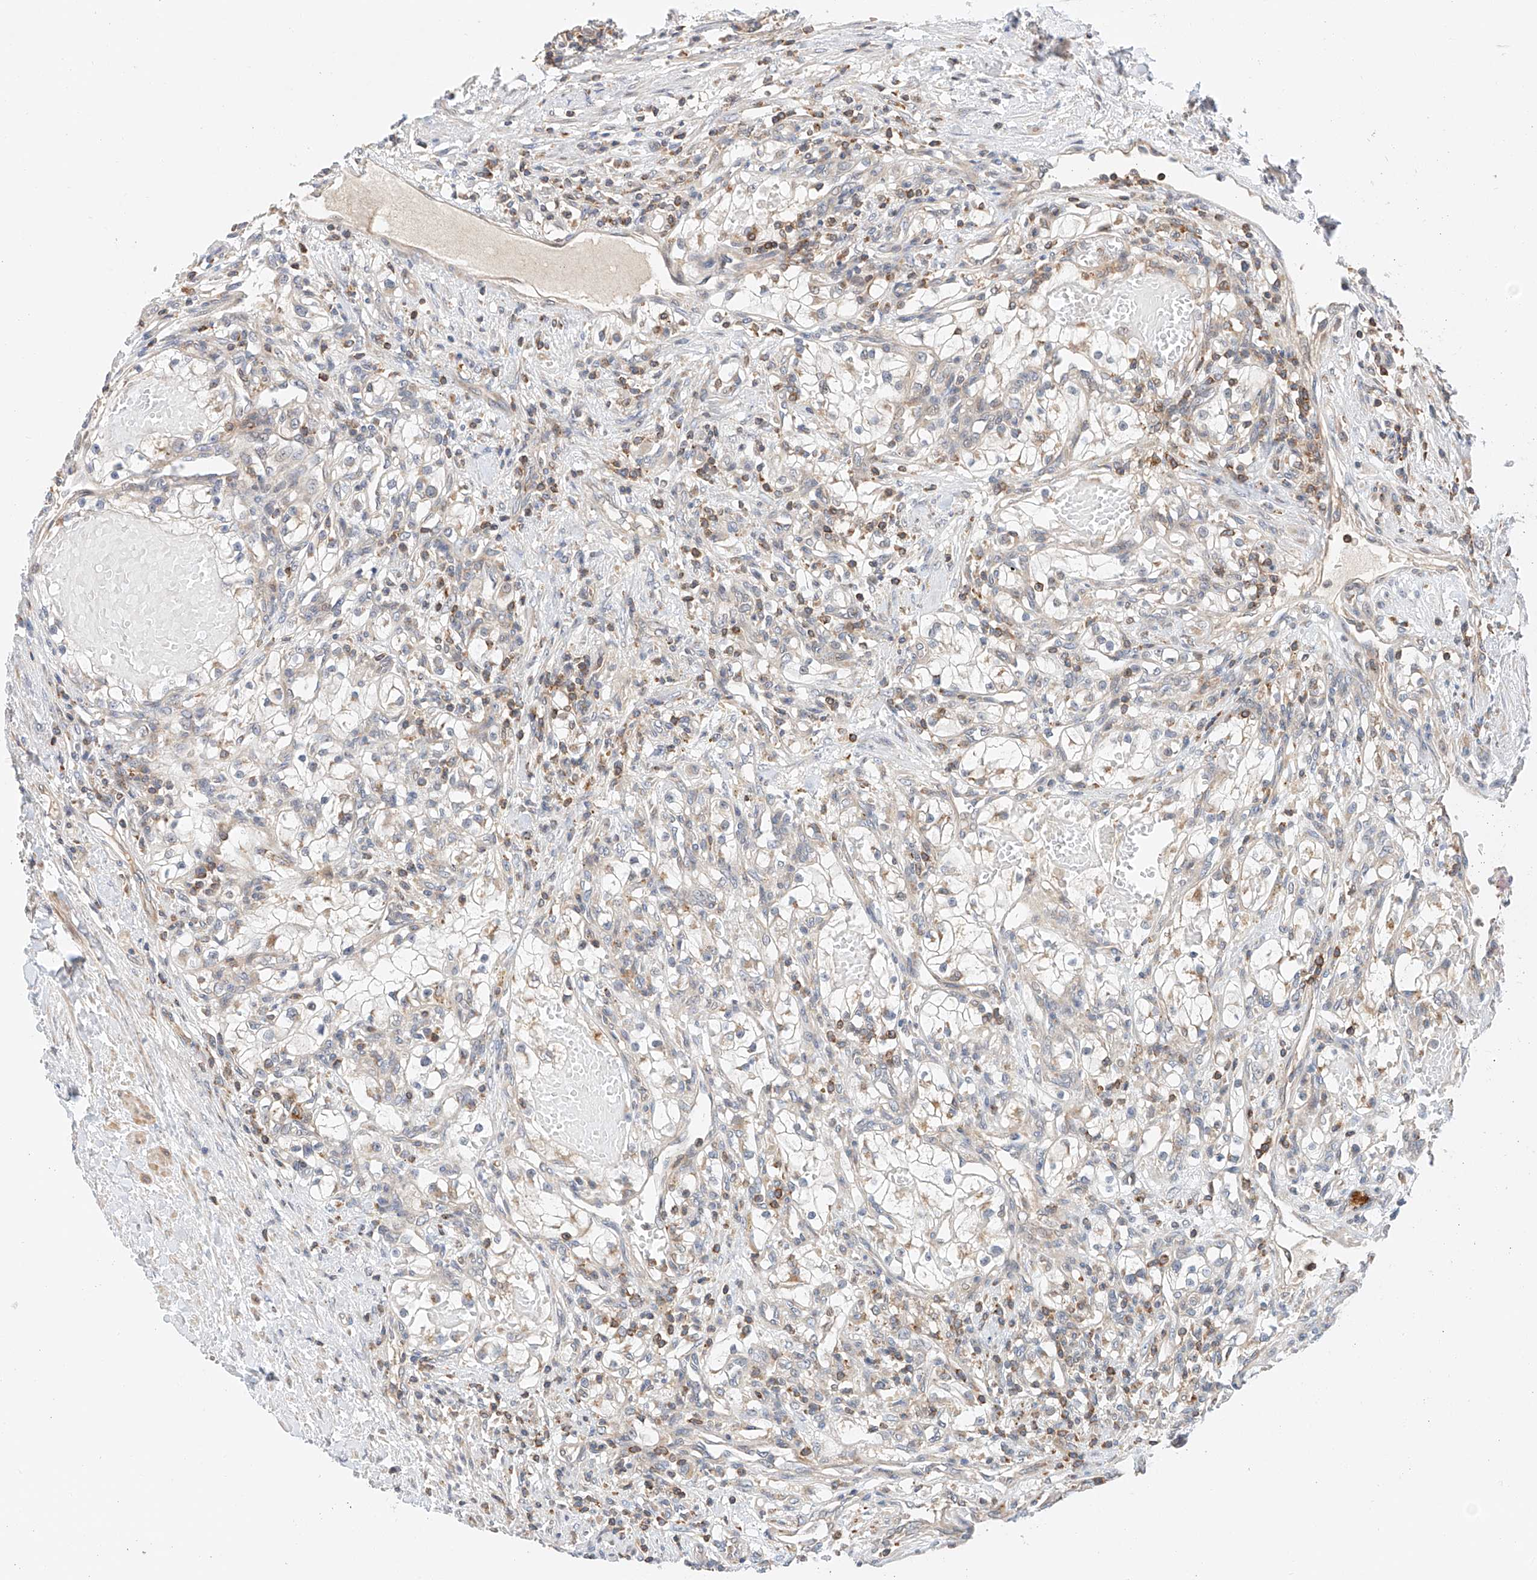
{"staining": {"intensity": "negative", "quantity": "none", "location": "none"}, "tissue": "renal cancer", "cell_type": "Tumor cells", "image_type": "cancer", "snomed": [{"axis": "morphology", "description": "Normal tissue, NOS"}, {"axis": "morphology", "description": "Adenocarcinoma, NOS"}, {"axis": "topography", "description": "Kidney"}], "caption": "Immunohistochemistry photomicrograph of neoplastic tissue: human renal cancer (adenocarcinoma) stained with DAB (3,3'-diaminobenzidine) displays no significant protein positivity in tumor cells.", "gene": "MFN2", "patient": {"sex": "male", "age": 68}}